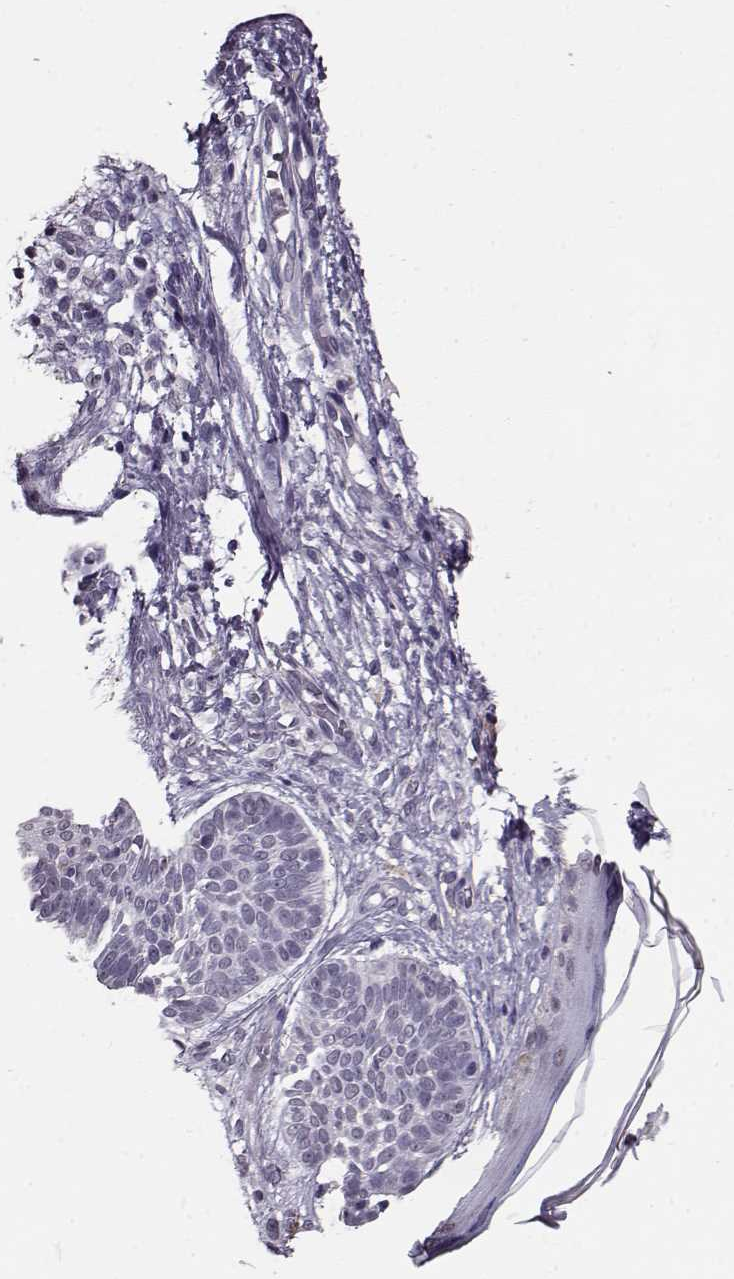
{"staining": {"intensity": "negative", "quantity": "none", "location": "none"}, "tissue": "skin cancer", "cell_type": "Tumor cells", "image_type": "cancer", "snomed": [{"axis": "morphology", "description": "Basal cell carcinoma"}, {"axis": "topography", "description": "Skin"}], "caption": "IHC histopathology image of neoplastic tissue: skin cancer stained with DAB exhibits no significant protein expression in tumor cells.", "gene": "RP1L1", "patient": {"sex": "male", "age": 85}}